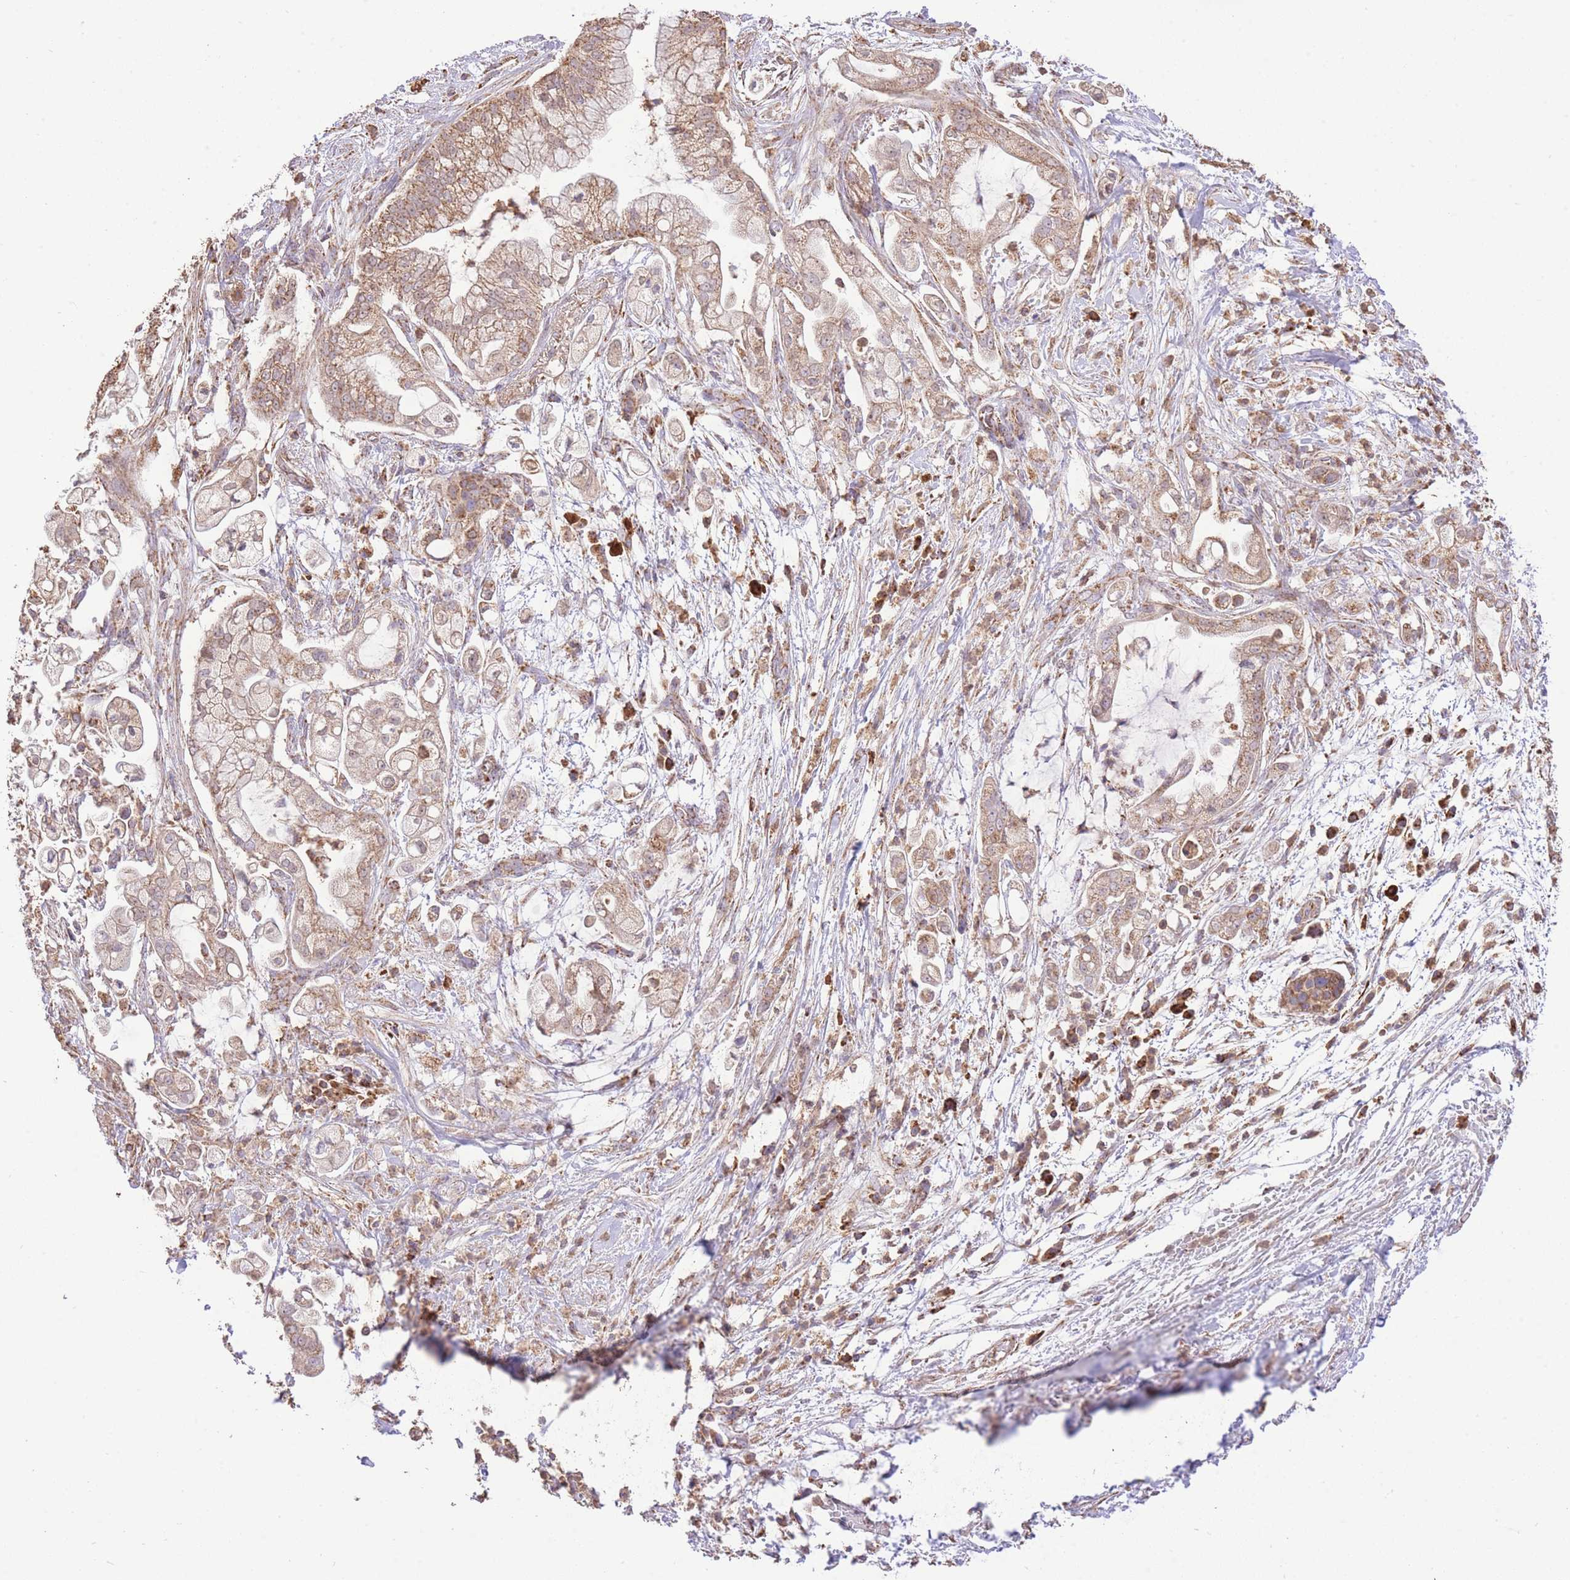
{"staining": {"intensity": "moderate", "quantity": ">75%", "location": "cytoplasmic/membranous"}, "tissue": "pancreatic cancer", "cell_type": "Tumor cells", "image_type": "cancer", "snomed": [{"axis": "morphology", "description": "Adenocarcinoma, NOS"}, {"axis": "topography", "description": "Pancreas"}], "caption": "Human pancreatic adenocarcinoma stained with a brown dye exhibits moderate cytoplasmic/membranous positive expression in about >75% of tumor cells.", "gene": "PREP", "patient": {"sex": "female", "age": 69}}